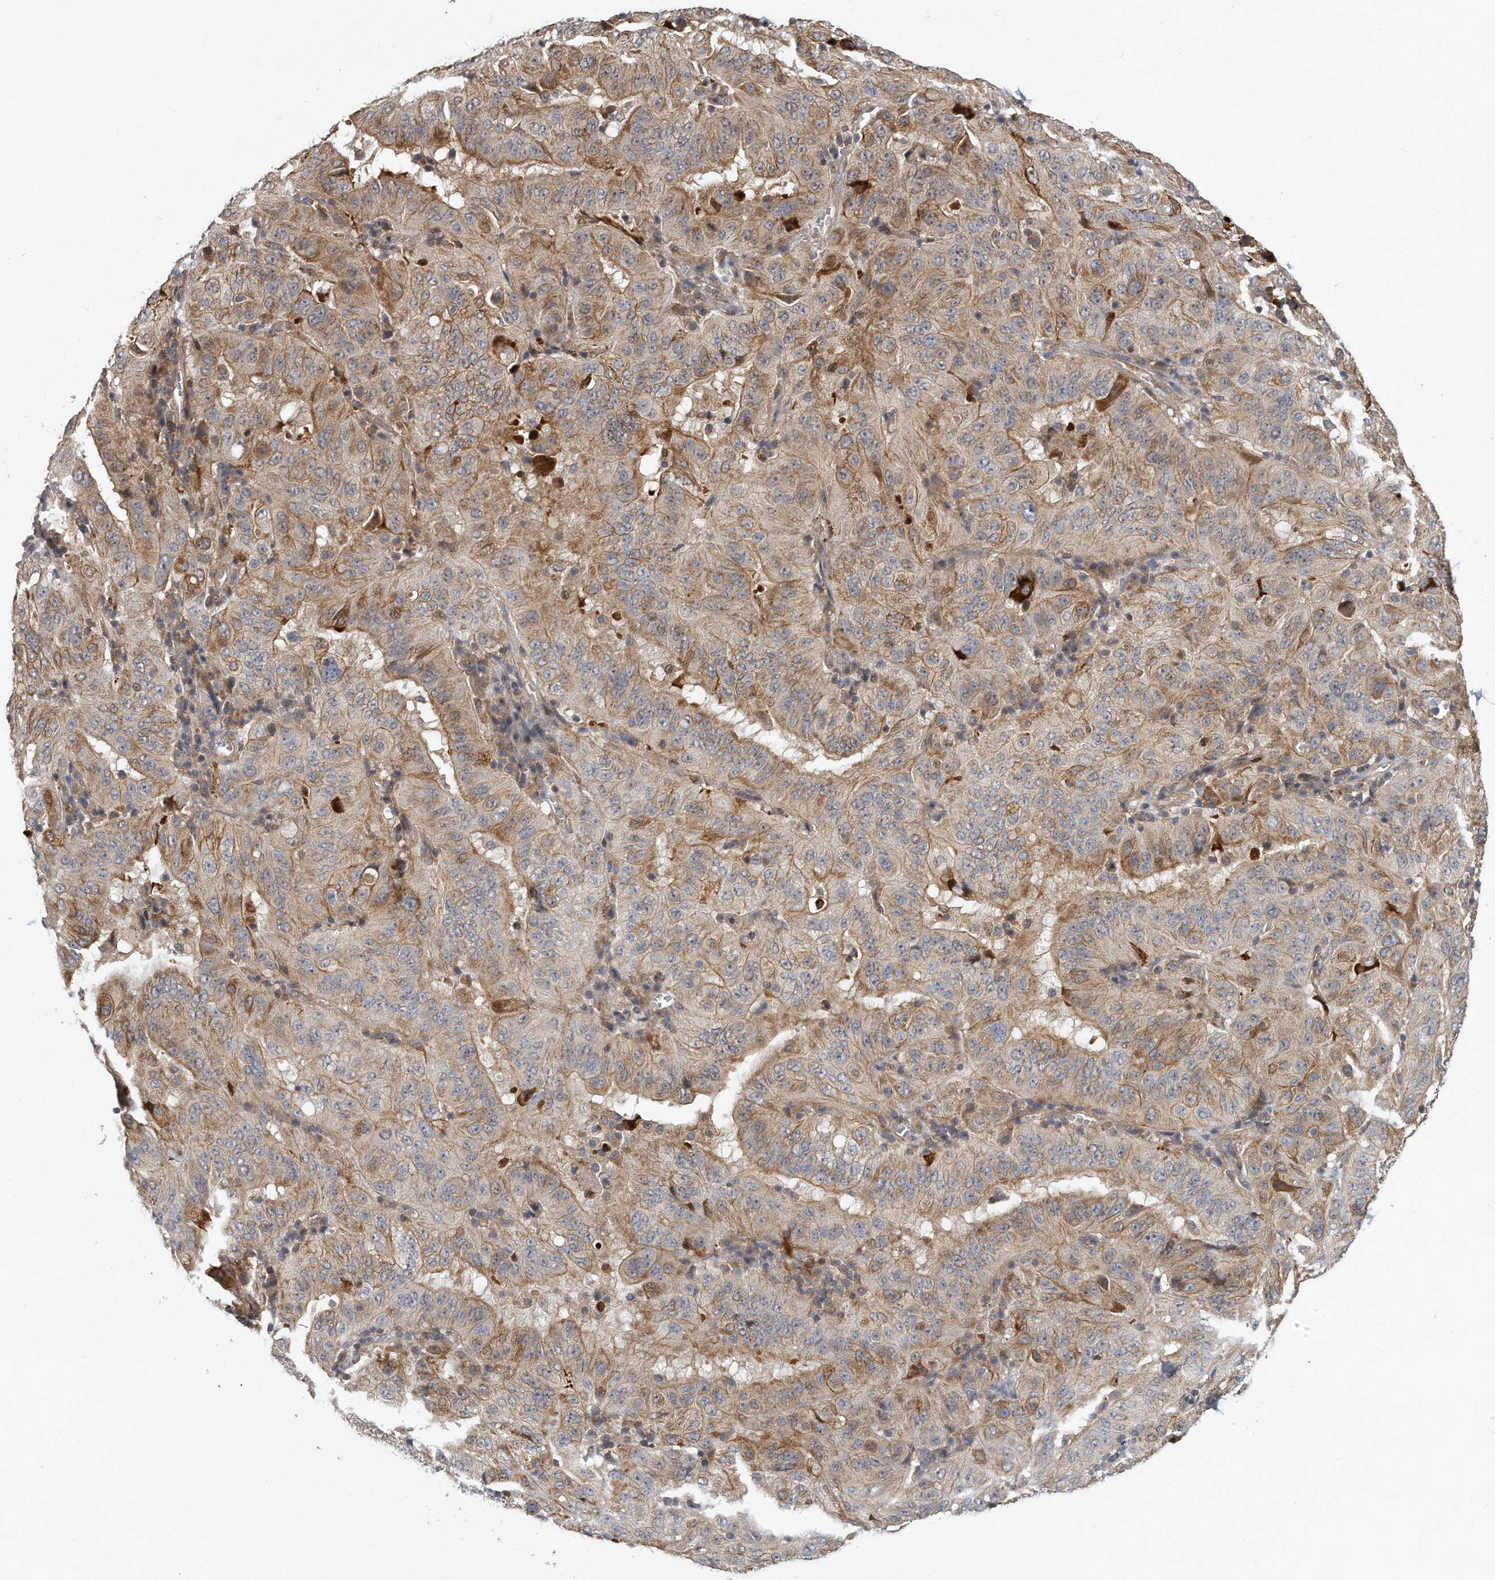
{"staining": {"intensity": "moderate", "quantity": ">75%", "location": "cytoplasmic/membranous"}, "tissue": "pancreatic cancer", "cell_type": "Tumor cells", "image_type": "cancer", "snomed": [{"axis": "morphology", "description": "Adenocarcinoma, NOS"}, {"axis": "topography", "description": "Pancreas"}], "caption": "Pancreatic adenocarcinoma tissue reveals moderate cytoplasmic/membranous positivity in approximately >75% of tumor cells, visualized by immunohistochemistry.", "gene": "PCDH8", "patient": {"sex": "male", "age": 63}}